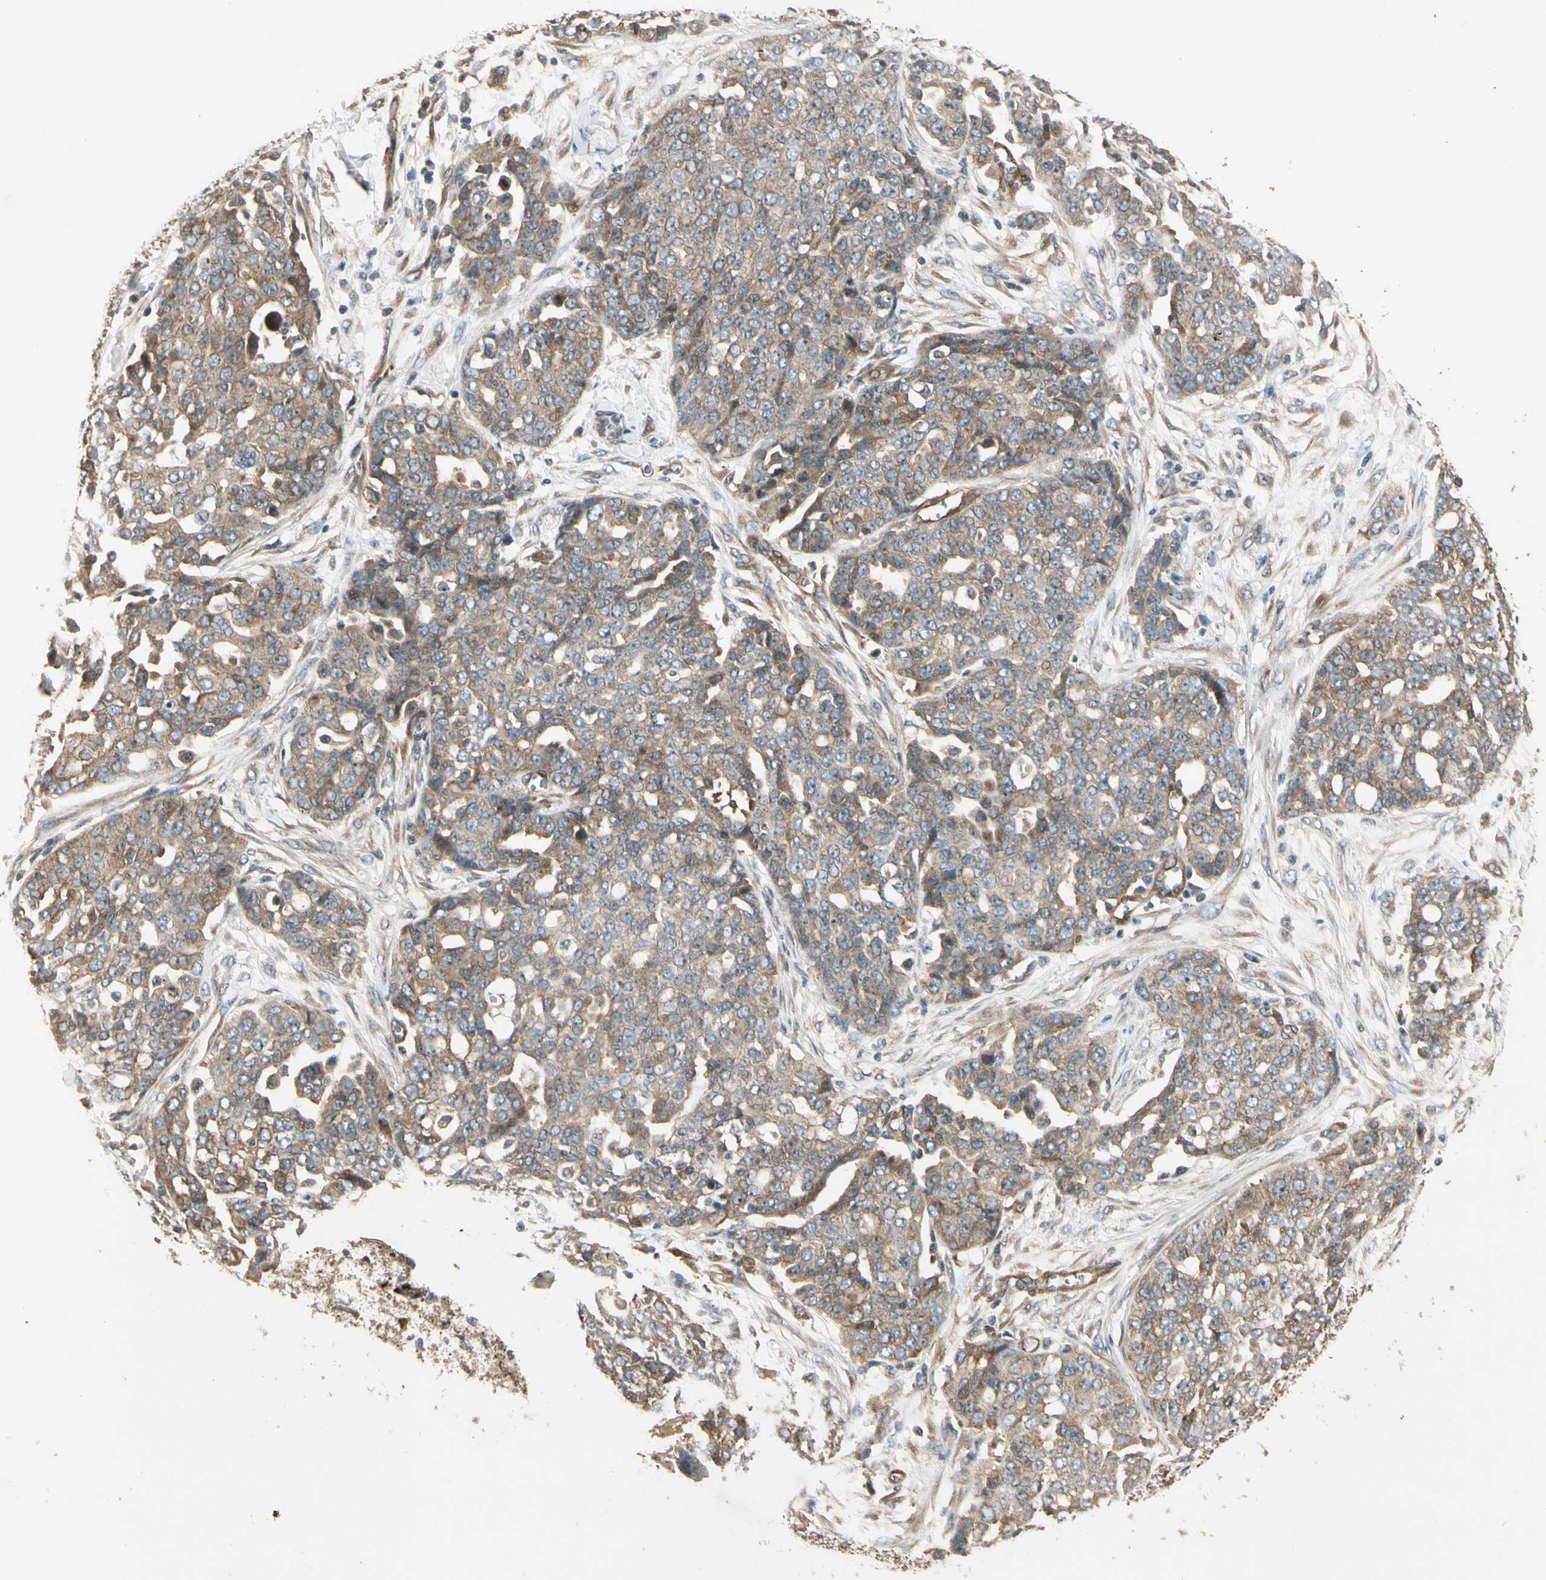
{"staining": {"intensity": "weak", "quantity": ">75%", "location": "cytoplasmic/membranous"}, "tissue": "ovarian cancer", "cell_type": "Tumor cells", "image_type": "cancer", "snomed": [{"axis": "morphology", "description": "Cystadenocarcinoma, serous, NOS"}, {"axis": "topography", "description": "Soft tissue"}, {"axis": "topography", "description": "Ovary"}], "caption": "A photomicrograph of human serous cystadenocarcinoma (ovarian) stained for a protein demonstrates weak cytoplasmic/membranous brown staining in tumor cells.", "gene": "ROCK2", "patient": {"sex": "female", "age": 57}}